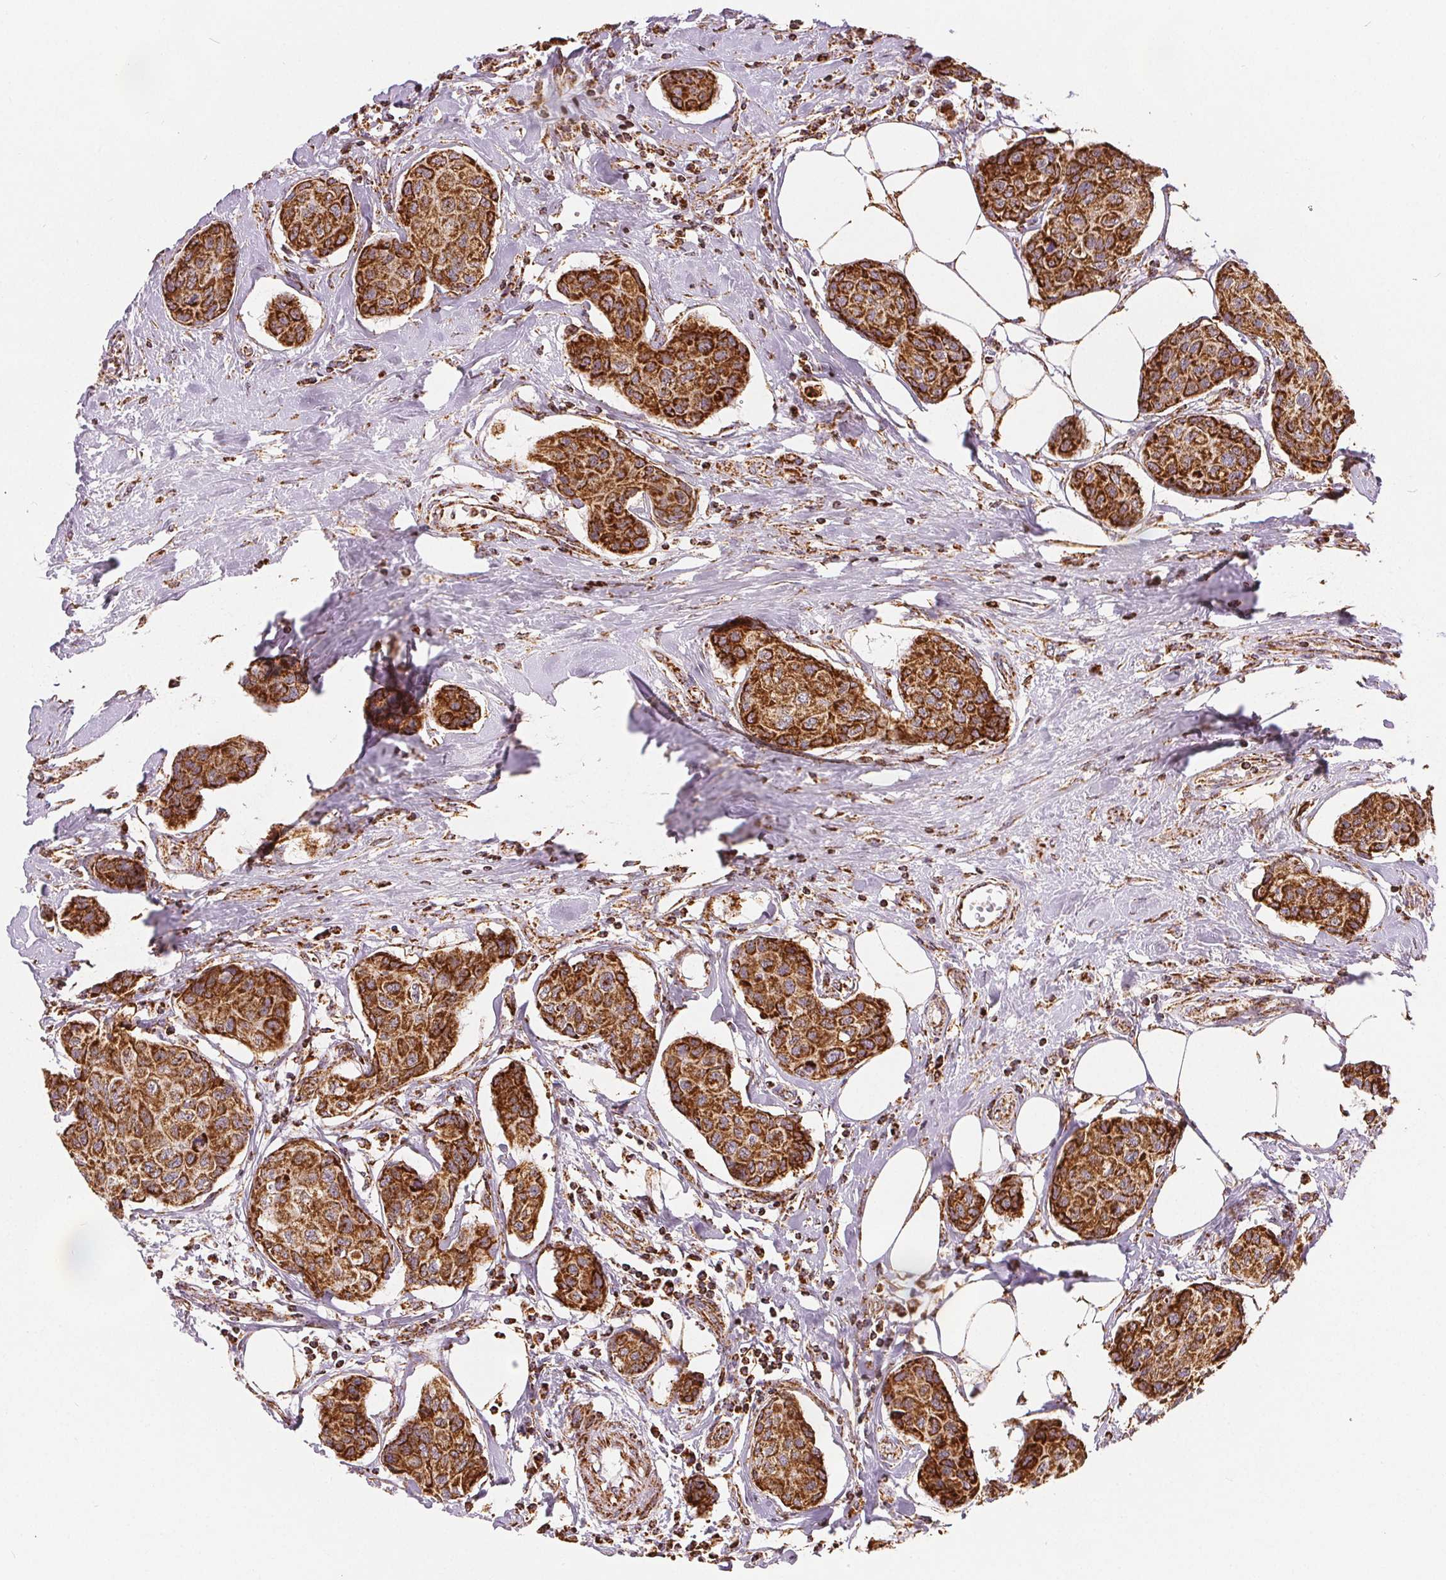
{"staining": {"intensity": "strong", "quantity": ">75%", "location": "cytoplasmic/membranous"}, "tissue": "breast cancer", "cell_type": "Tumor cells", "image_type": "cancer", "snomed": [{"axis": "morphology", "description": "Duct carcinoma"}, {"axis": "topography", "description": "Breast"}], "caption": "A high amount of strong cytoplasmic/membranous positivity is seen in approximately >75% of tumor cells in breast intraductal carcinoma tissue. (Stains: DAB in brown, nuclei in blue, Microscopy: brightfield microscopy at high magnification).", "gene": "SDHB", "patient": {"sex": "female", "age": 80}}